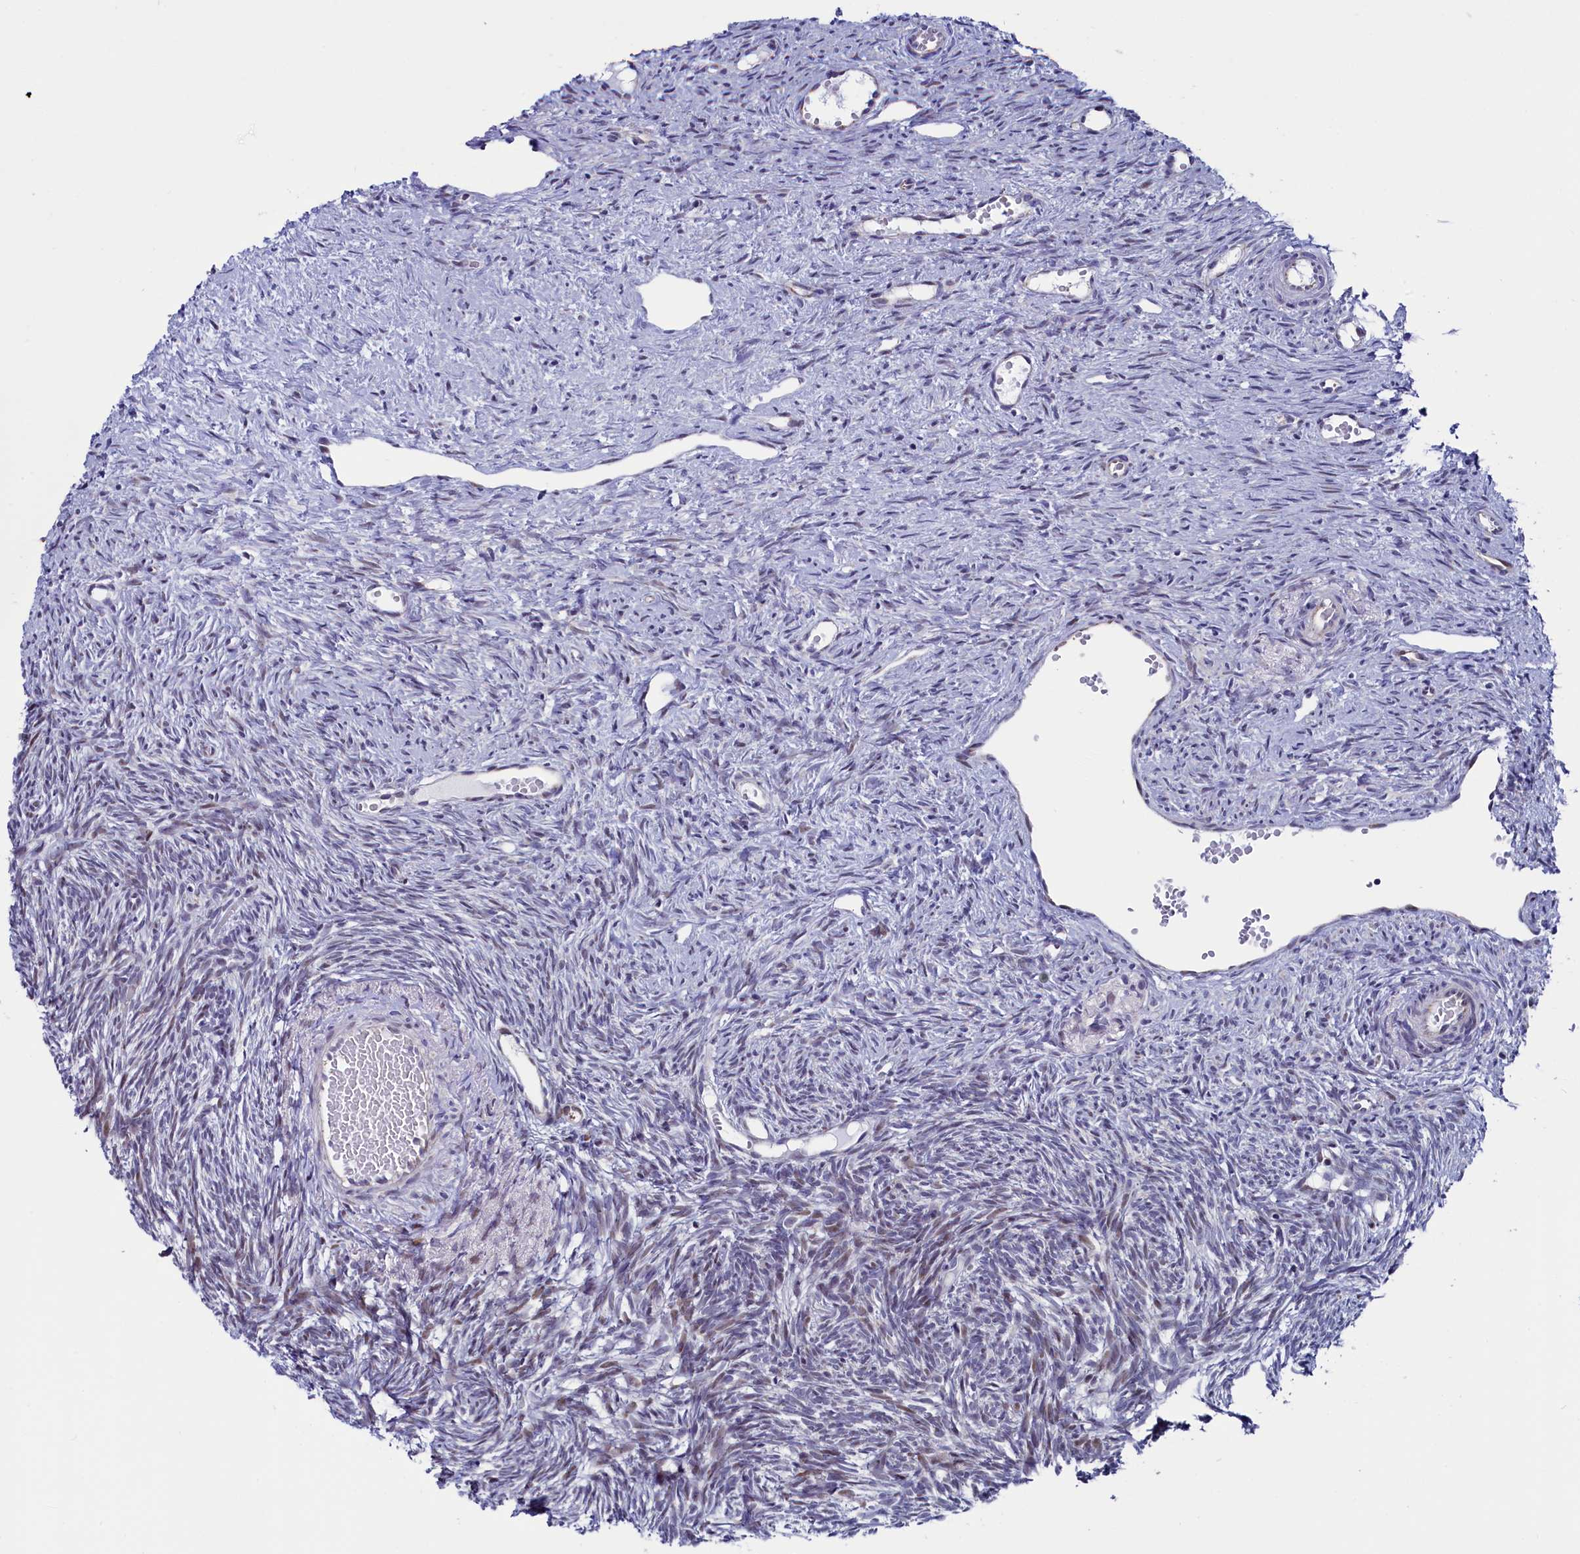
{"staining": {"intensity": "strong", "quantity": ">75%", "location": "cytoplasmic/membranous"}, "tissue": "ovary", "cell_type": "Follicle cells", "image_type": "normal", "snomed": [{"axis": "morphology", "description": "Normal tissue, NOS"}, {"axis": "topography", "description": "Ovary"}], "caption": "Strong cytoplasmic/membranous protein positivity is appreciated in approximately >75% of follicle cells in ovary. The staining was performed using DAB (3,3'-diaminobenzidine), with brown indicating positive protein expression. Nuclei are stained blue with hematoxylin.", "gene": "CIAPIN1", "patient": {"sex": "female", "age": 51}}